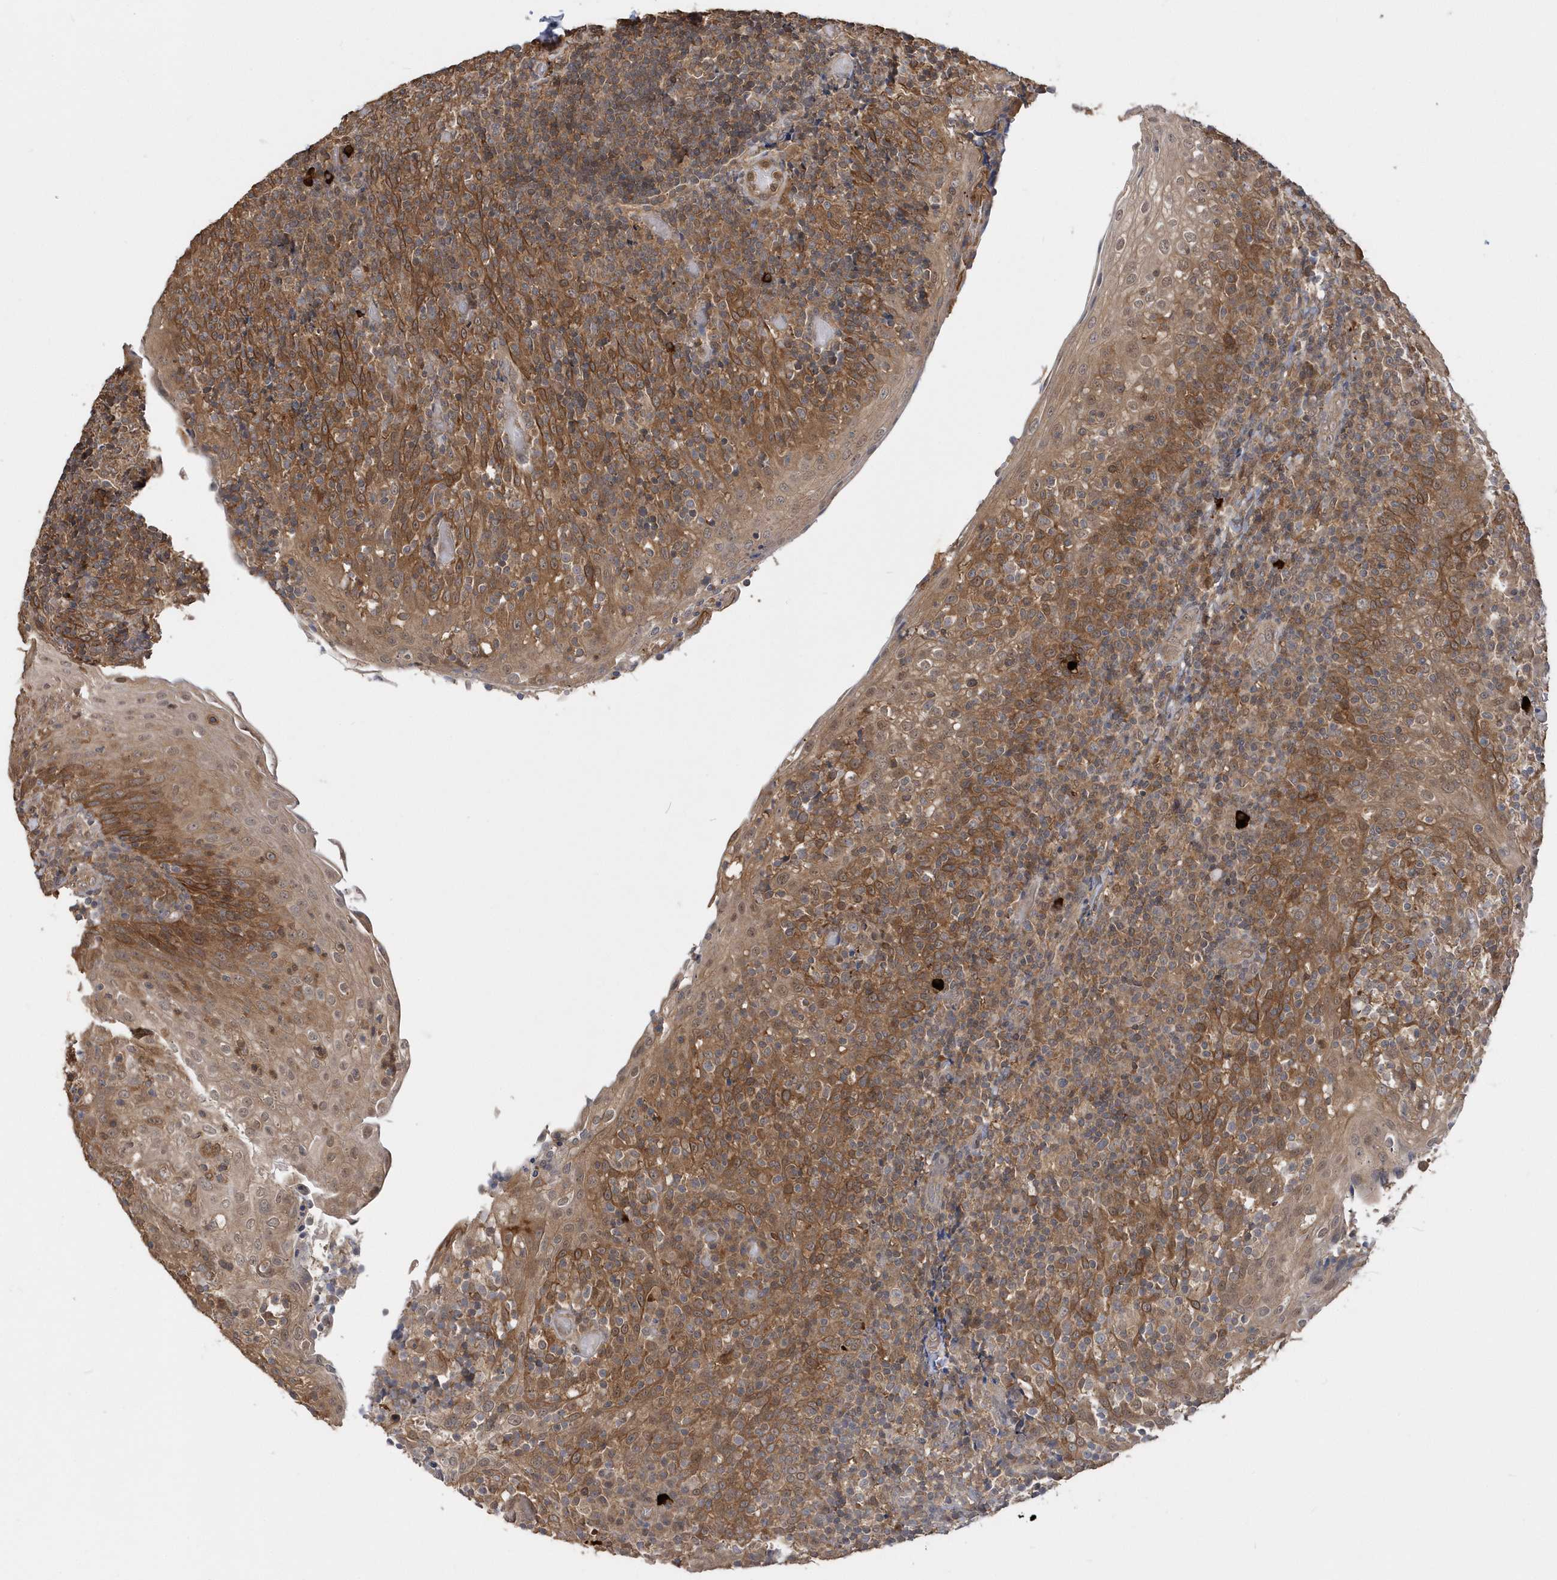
{"staining": {"intensity": "moderate", "quantity": ">75%", "location": "cytoplasmic/membranous"}, "tissue": "tonsil", "cell_type": "Germinal center cells", "image_type": "normal", "snomed": [{"axis": "morphology", "description": "Normal tissue, NOS"}, {"axis": "topography", "description": "Tonsil"}], "caption": "Protein staining of unremarkable tonsil demonstrates moderate cytoplasmic/membranous staining in approximately >75% of germinal center cells.", "gene": "RPEL1", "patient": {"sex": "female", "age": 19}}